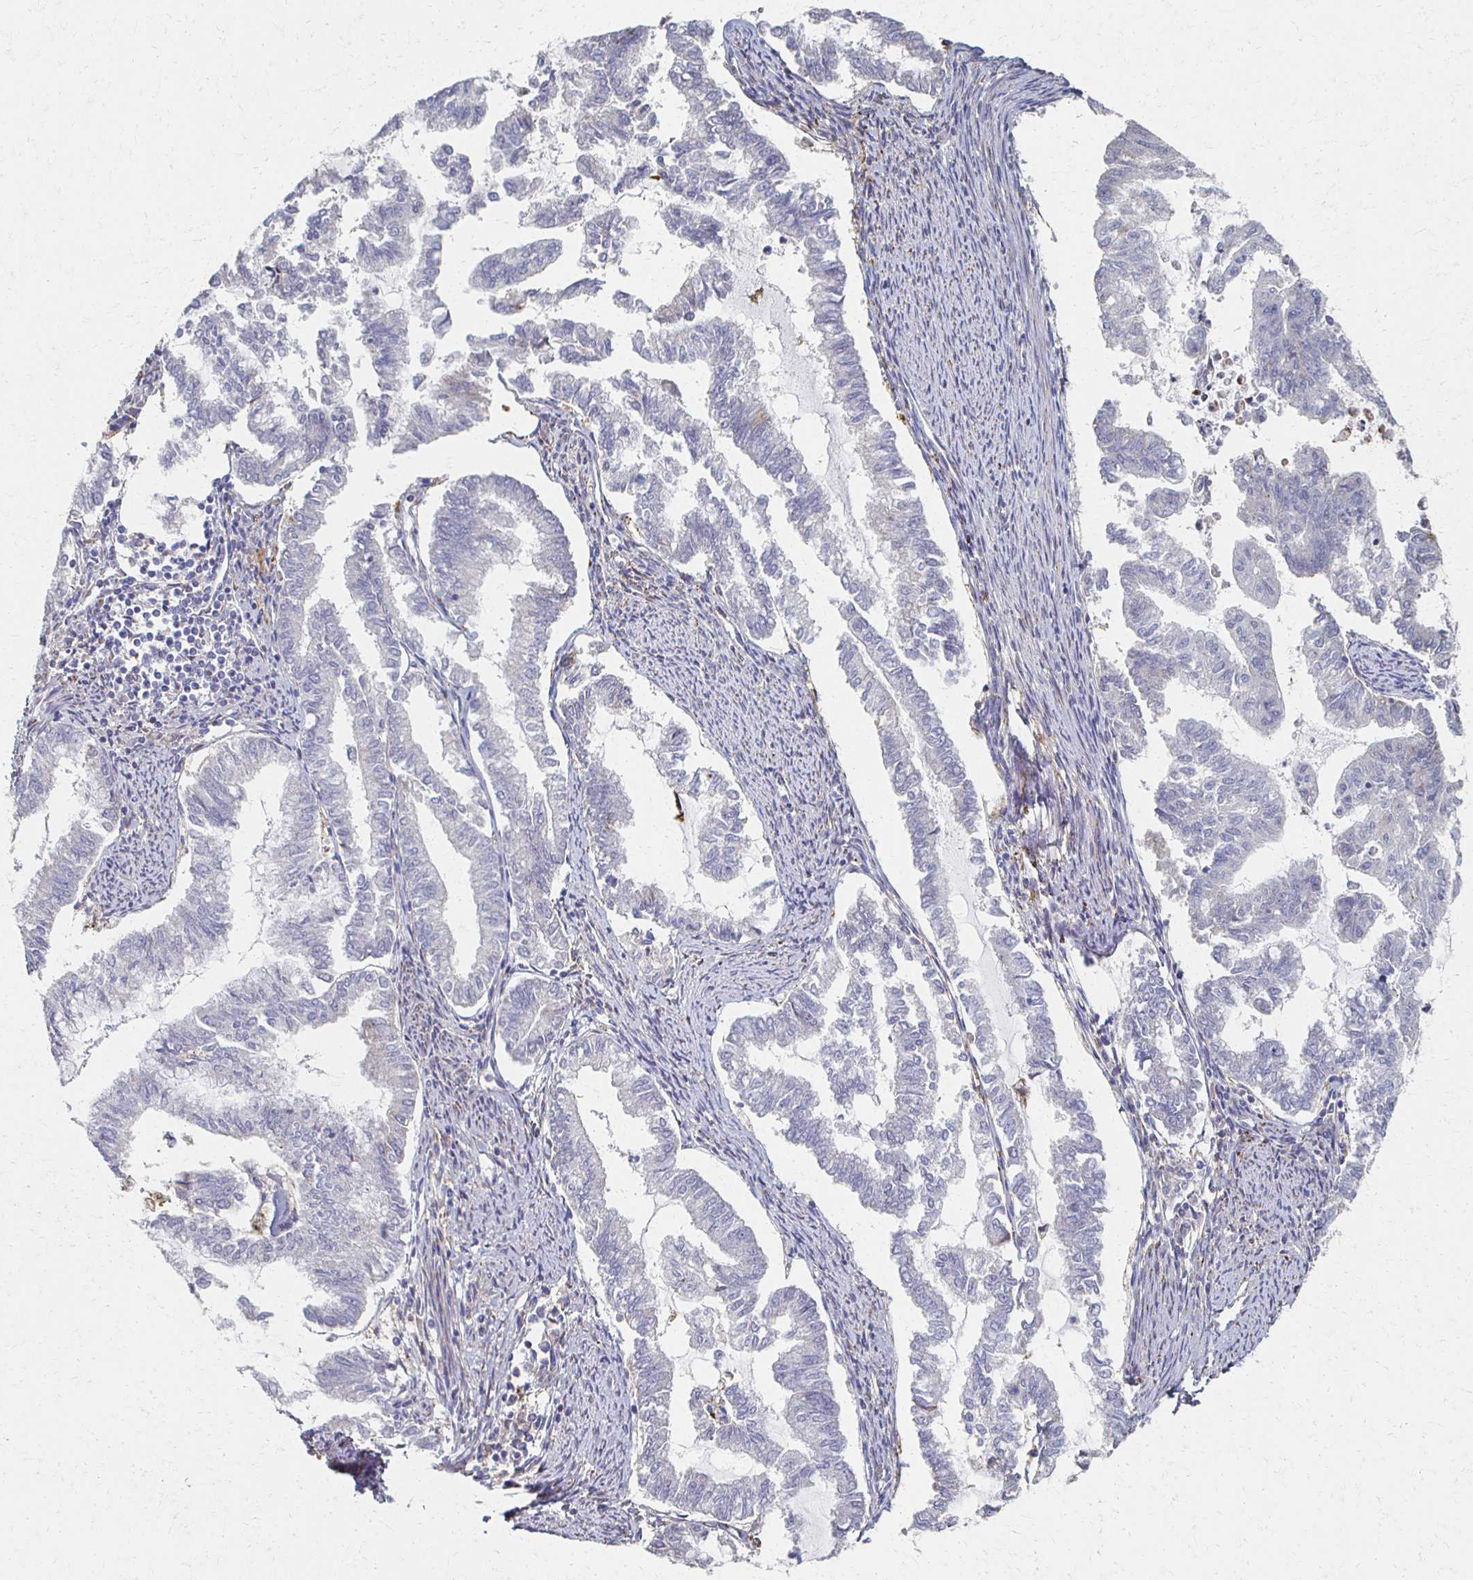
{"staining": {"intensity": "negative", "quantity": "none", "location": "none"}, "tissue": "endometrial cancer", "cell_type": "Tumor cells", "image_type": "cancer", "snomed": [{"axis": "morphology", "description": "Adenocarcinoma, NOS"}, {"axis": "topography", "description": "Endometrium"}], "caption": "High power microscopy photomicrograph of an immunohistochemistry (IHC) micrograph of endometrial adenocarcinoma, revealing no significant positivity in tumor cells.", "gene": "CX3CR1", "patient": {"sex": "female", "age": 79}}